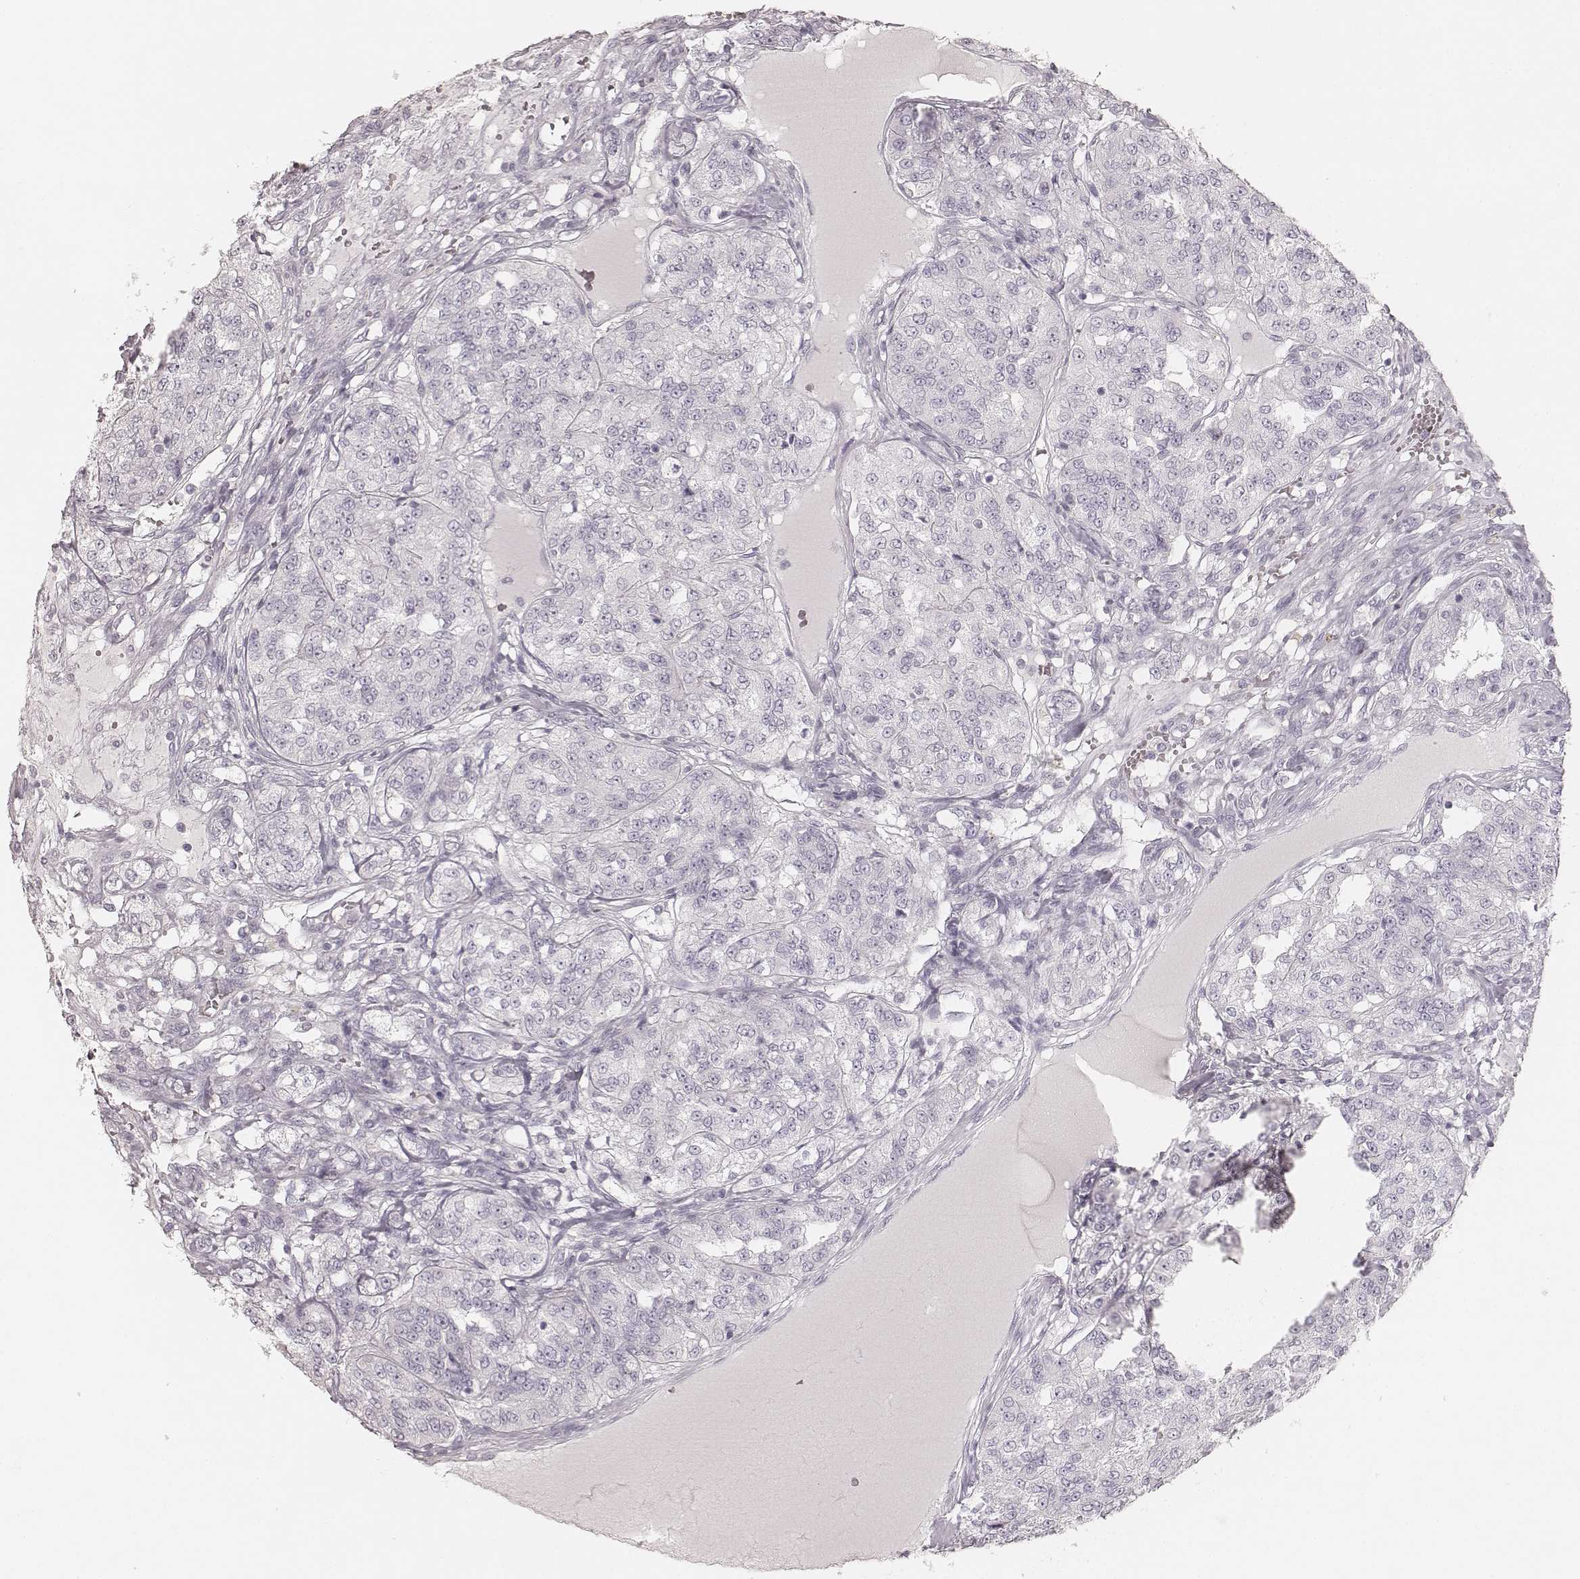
{"staining": {"intensity": "negative", "quantity": "none", "location": "none"}, "tissue": "renal cancer", "cell_type": "Tumor cells", "image_type": "cancer", "snomed": [{"axis": "morphology", "description": "Adenocarcinoma, NOS"}, {"axis": "topography", "description": "Kidney"}], "caption": "IHC micrograph of neoplastic tissue: human adenocarcinoma (renal) stained with DAB (3,3'-diaminobenzidine) shows no significant protein positivity in tumor cells.", "gene": "KRT82", "patient": {"sex": "female", "age": 63}}